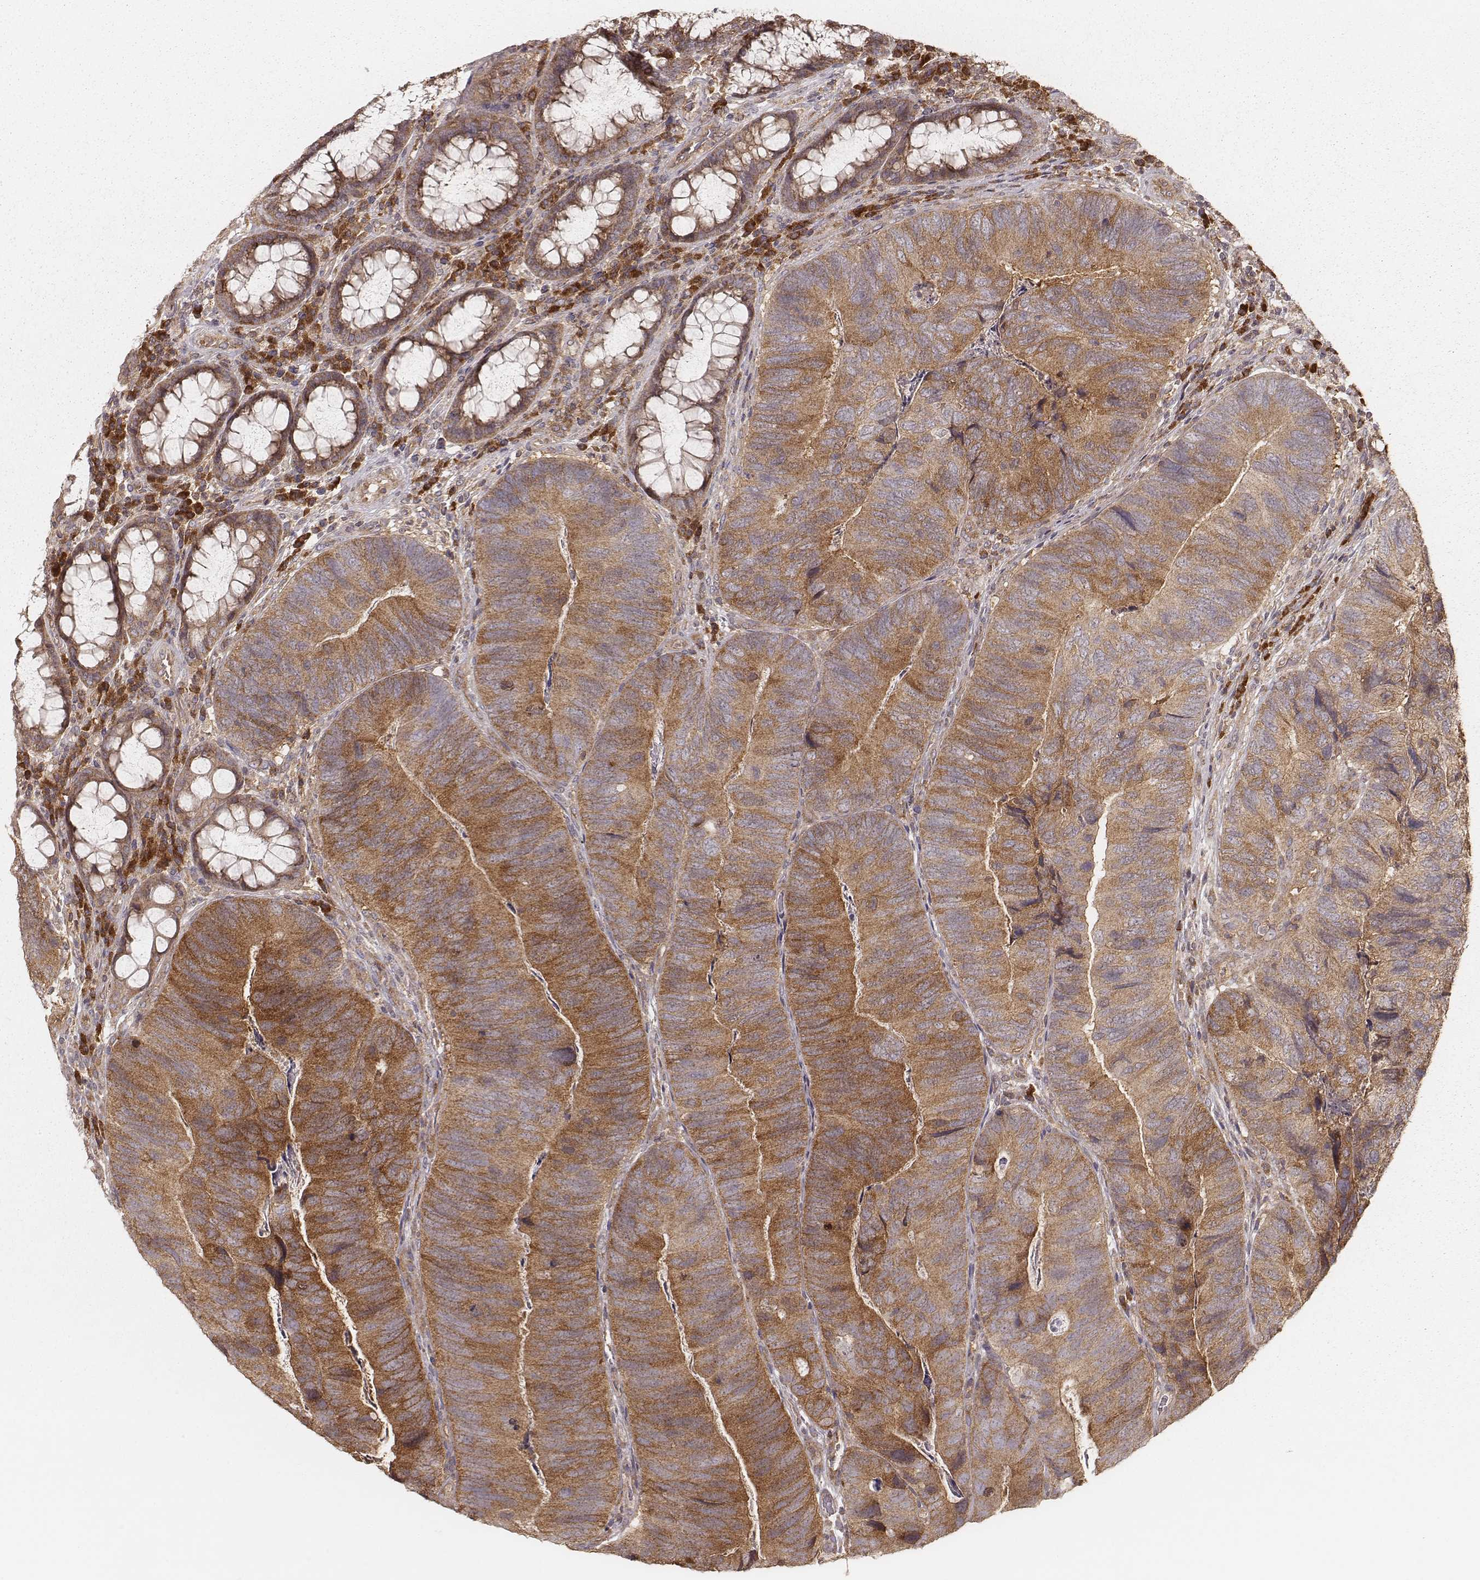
{"staining": {"intensity": "moderate", "quantity": ">75%", "location": "cytoplasmic/membranous"}, "tissue": "colorectal cancer", "cell_type": "Tumor cells", "image_type": "cancer", "snomed": [{"axis": "morphology", "description": "Adenocarcinoma, NOS"}, {"axis": "topography", "description": "Colon"}], "caption": "This is a photomicrograph of IHC staining of colorectal cancer (adenocarcinoma), which shows moderate positivity in the cytoplasmic/membranous of tumor cells.", "gene": "CARS1", "patient": {"sex": "female", "age": 67}}